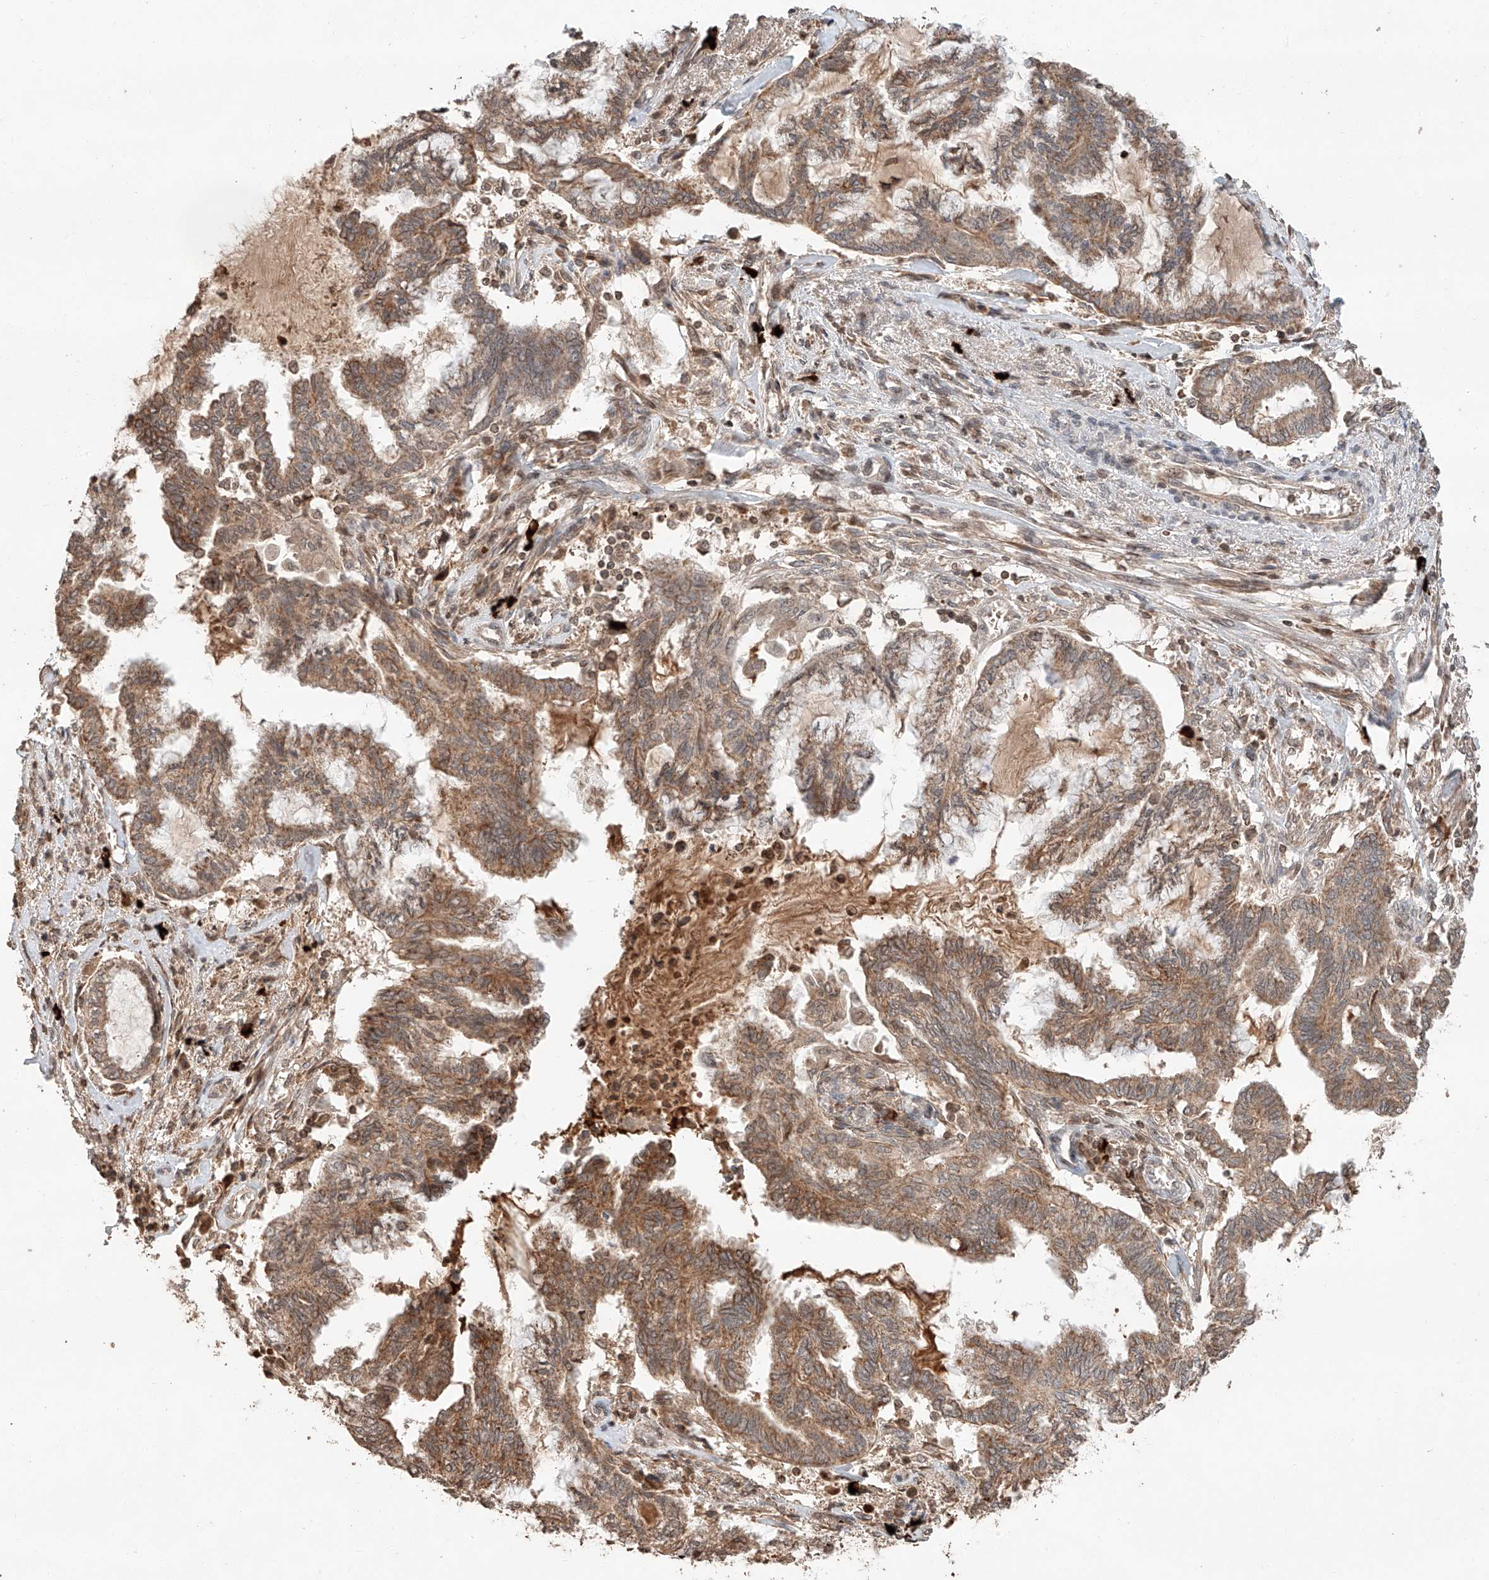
{"staining": {"intensity": "moderate", "quantity": ">75%", "location": "cytoplasmic/membranous"}, "tissue": "endometrial cancer", "cell_type": "Tumor cells", "image_type": "cancer", "snomed": [{"axis": "morphology", "description": "Adenocarcinoma, NOS"}, {"axis": "topography", "description": "Endometrium"}], "caption": "A histopathology image showing moderate cytoplasmic/membranous expression in approximately >75% of tumor cells in endometrial cancer (adenocarcinoma), as visualized by brown immunohistochemical staining.", "gene": "ARHGAP33", "patient": {"sex": "female", "age": 86}}